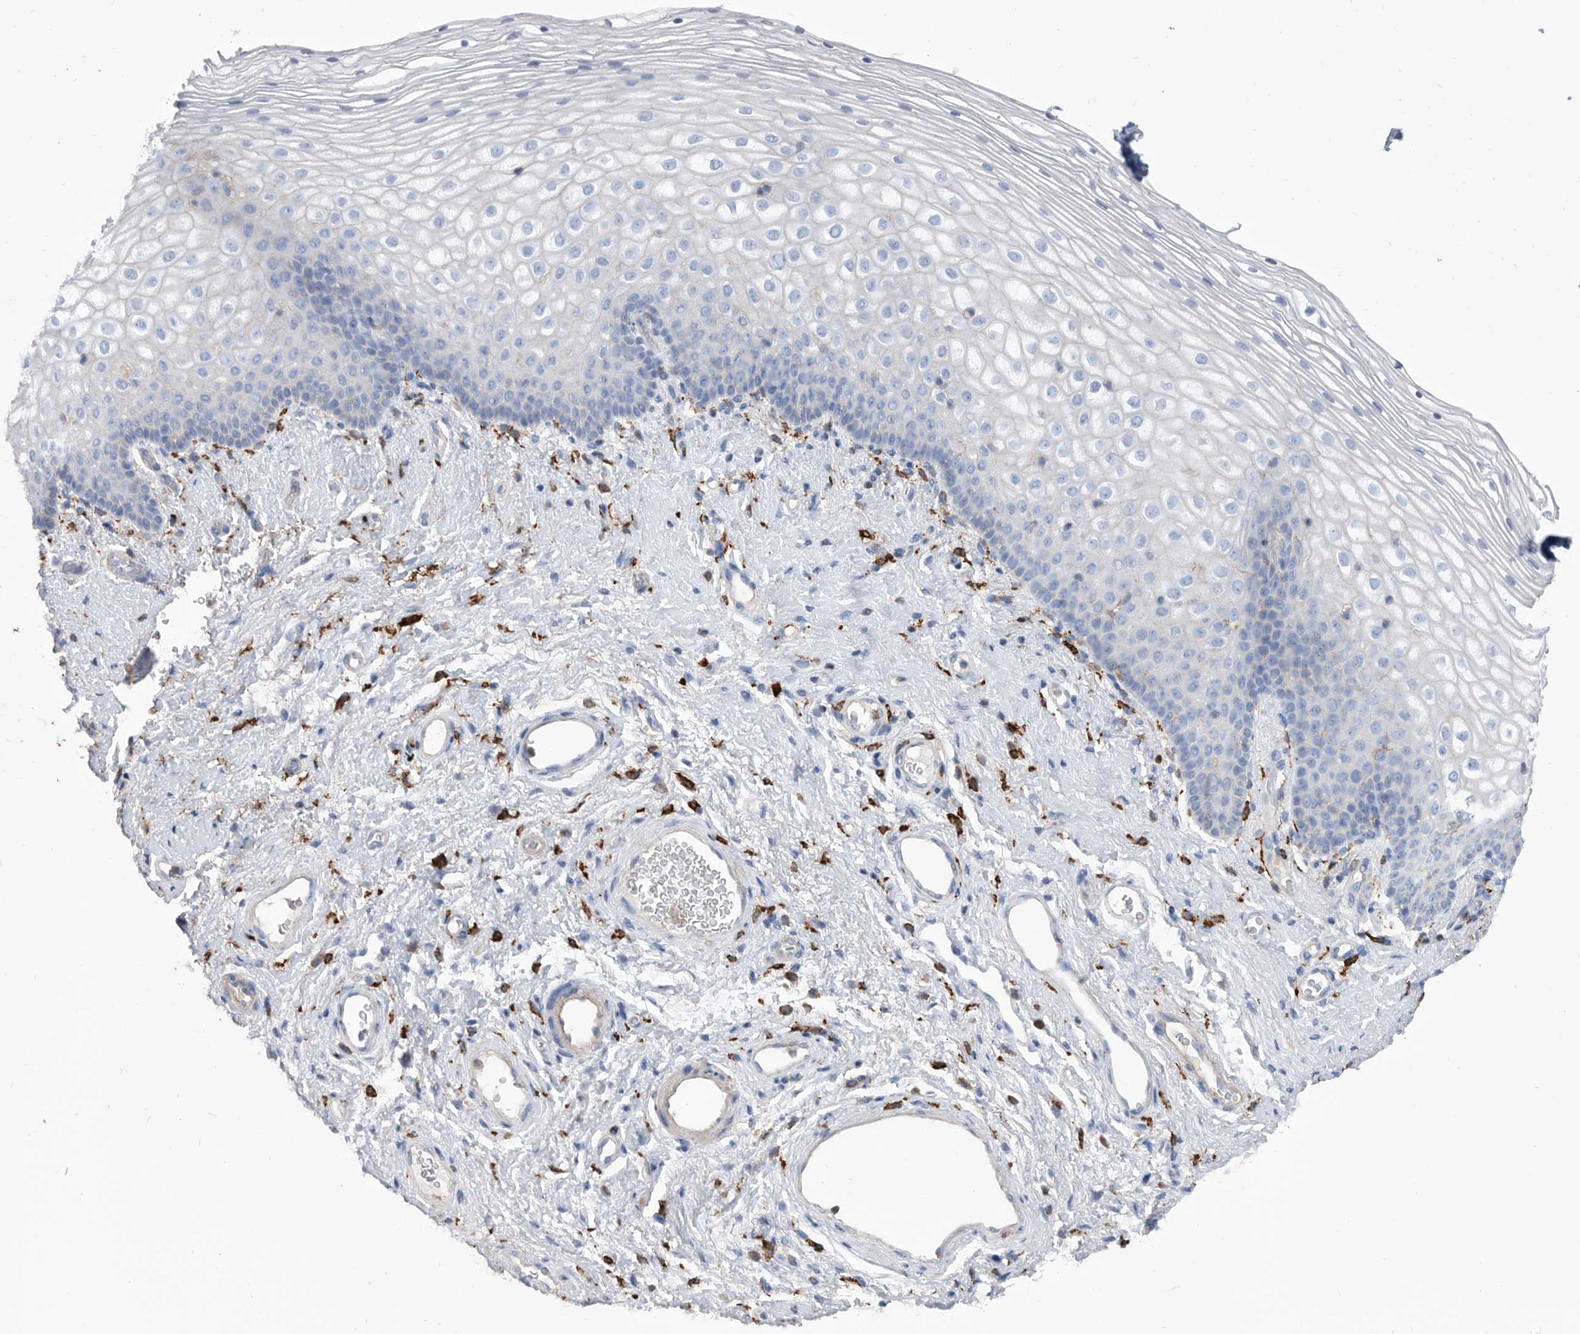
{"staining": {"intensity": "negative", "quantity": "none", "location": "none"}, "tissue": "vagina", "cell_type": "Squamous epithelial cells", "image_type": "normal", "snomed": [{"axis": "morphology", "description": "Normal tissue, NOS"}, {"axis": "topography", "description": "Vagina"}], "caption": "High power microscopy histopathology image of an immunohistochemistry micrograph of benign vagina, revealing no significant positivity in squamous epithelial cells. The staining was performed using DAB to visualize the protein expression in brown, while the nuclei were stained in blue with hematoxylin (Magnification: 20x).", "gene": "MS4A4A", "patient": {"sex": "female", "age": 60}}